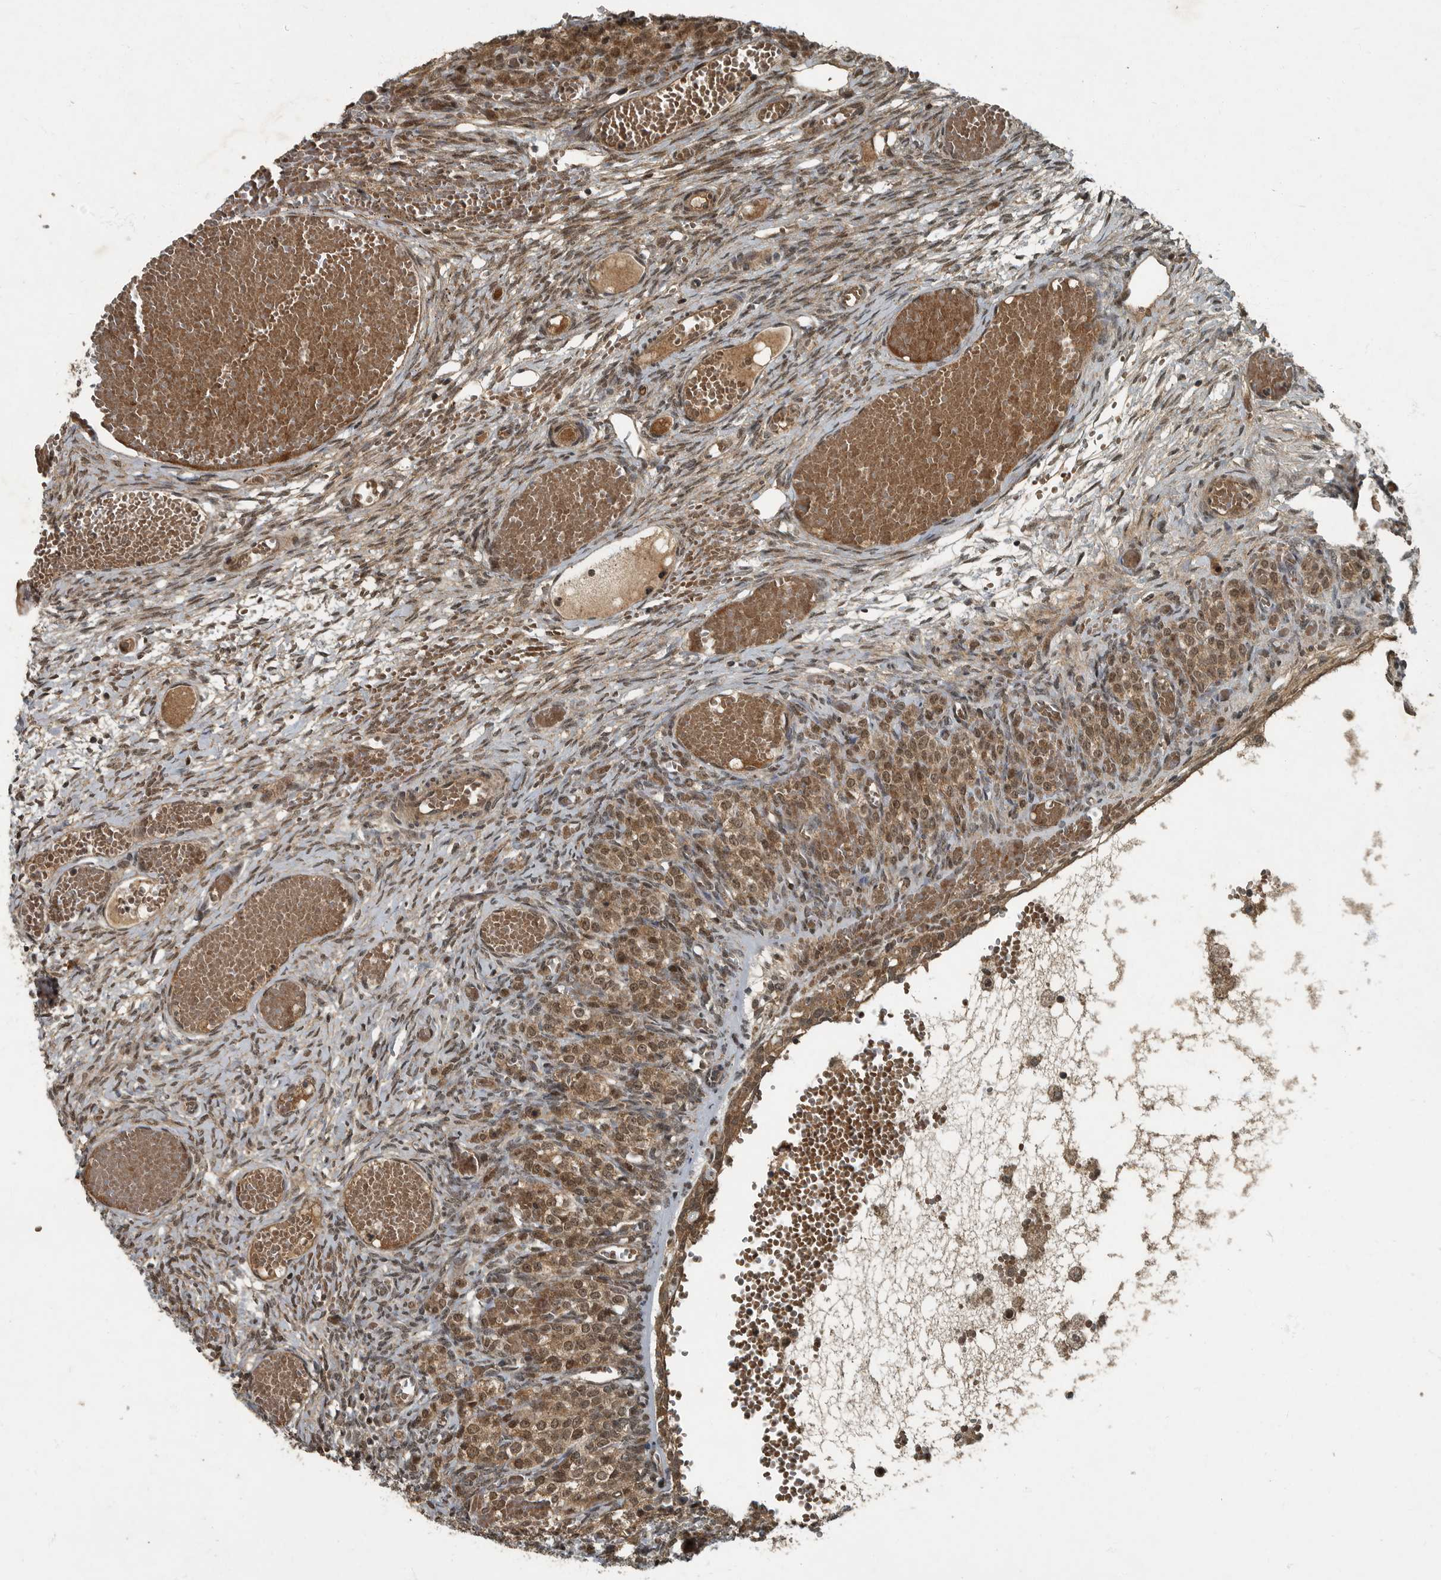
{"staining": {"intensity": "moderate", "quantity": ">75%", "location": "cytoplasmic/membranous,nuclear"}, "tissue": "ovary", "cell_type": "Follicle cells", "image_type": "normal", "snomed": [{"axis": "morphology", "description": "Adenocarcinoma, NOS"}, {"axis": "topography", "description": "Endometrium"}], "caption": "DAB immunohistochemical staining of unremarkable ovary demonstrates moderate cytoplasmic/membranous,nuclear protein expression in approximately >75% of follicle cells. (Stains: DAB in brown, nuclei in blue, Microscopy: brightfield microscopy at high magnification).", "gene": "FOXO1", "patient": {"sex": "female", "age": 32}}